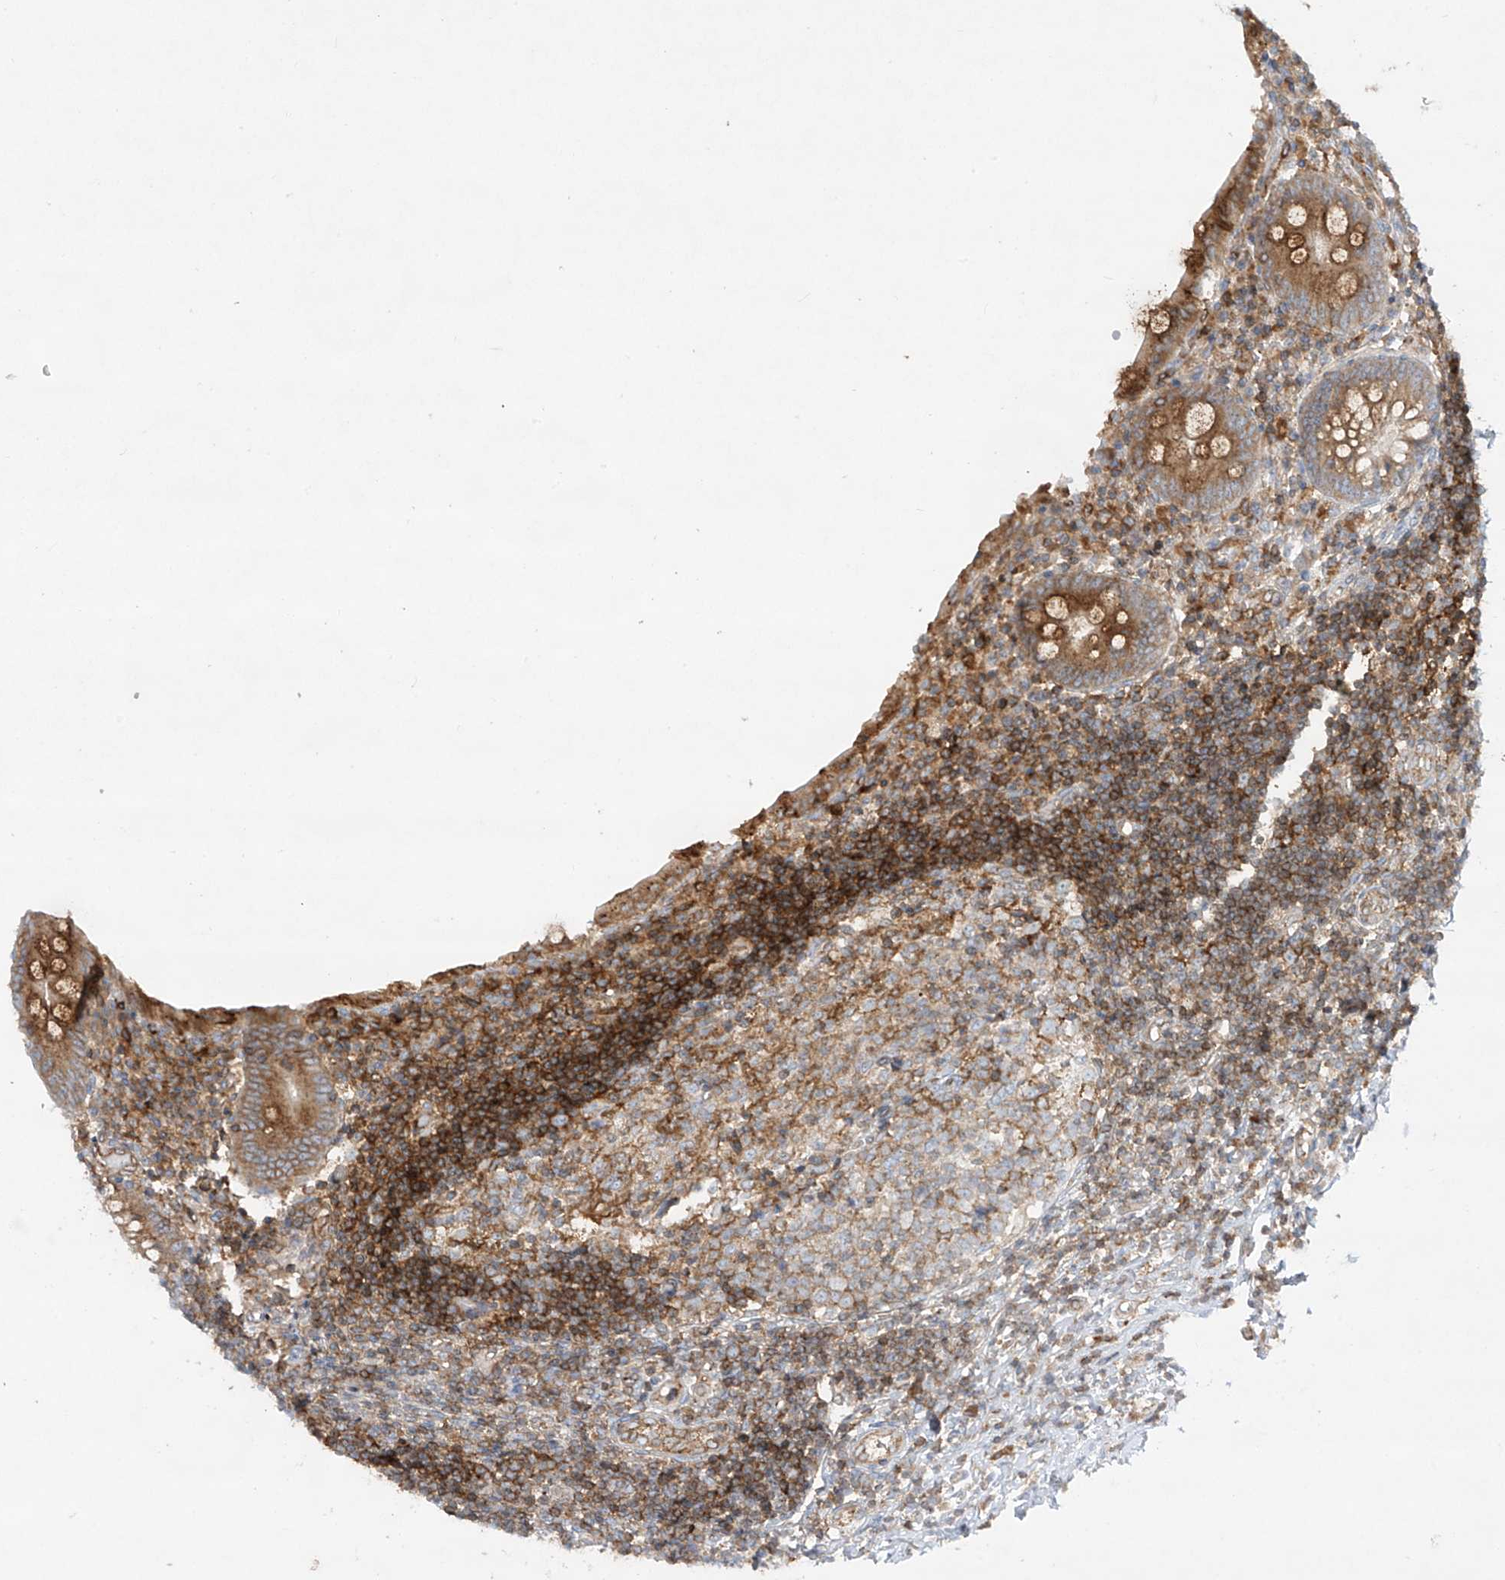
{"staining": {"intensity": "strong", "quantity": "25%-75%", "location": "cytoplasmic/membranous"}, "tissue": "appendix", "cell_type": "Glandular cells", "image_type": "normal", "snomed": [{"axis": "morphology", "description": "Normal tissue, NOS"}, {"axis": "topography", "description": "Appendix"}], "caption": "Human appendix stained for a protein (brown) demonstrates strong cytoplasmic/membranous positive expression in approximately 25%-75% of glandular cells.", "gene": "HLA", "patient": {"sex": "female", "age": 17}}